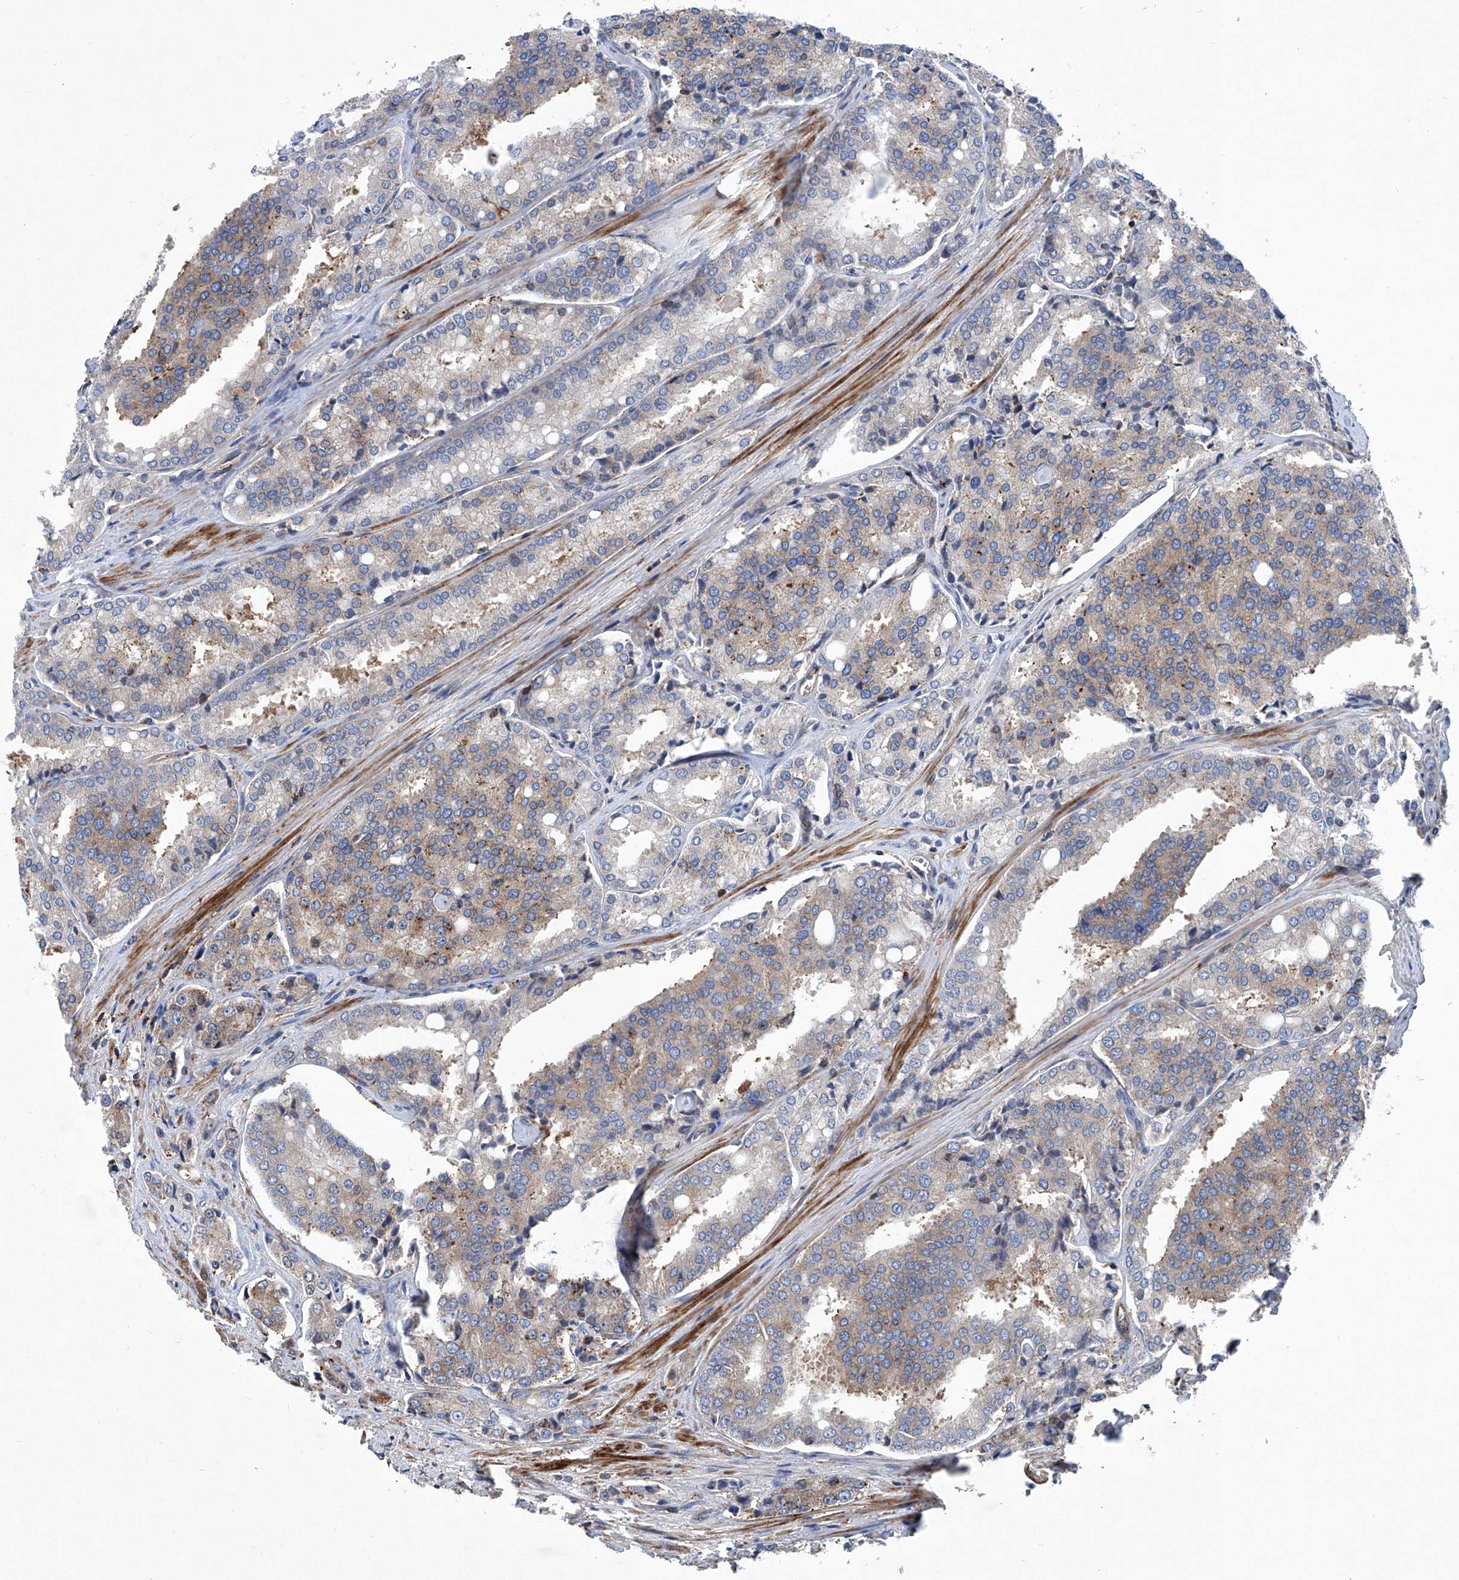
{"staining": {"intensity": "negative", "quantity": "none", "location": "none"}, "tissue": "prostate cancer", "cell_type": "Tumor cells", "image_type": "cancer", "snomed": [{"axis": "morphology", "description": "Adenocarcinoma, High grade"}, {"axis": "topography", "description": "Prostate"}], "caption": "Immunohistochemistry (IHC) histopathology image of prostate cancer (high-grade adenocarcinoma) stained for a protein (brown), which displays no staining in tumor cells.", "gene": "NT5C3A", "patient": {"sex": "male", "age": 50}}